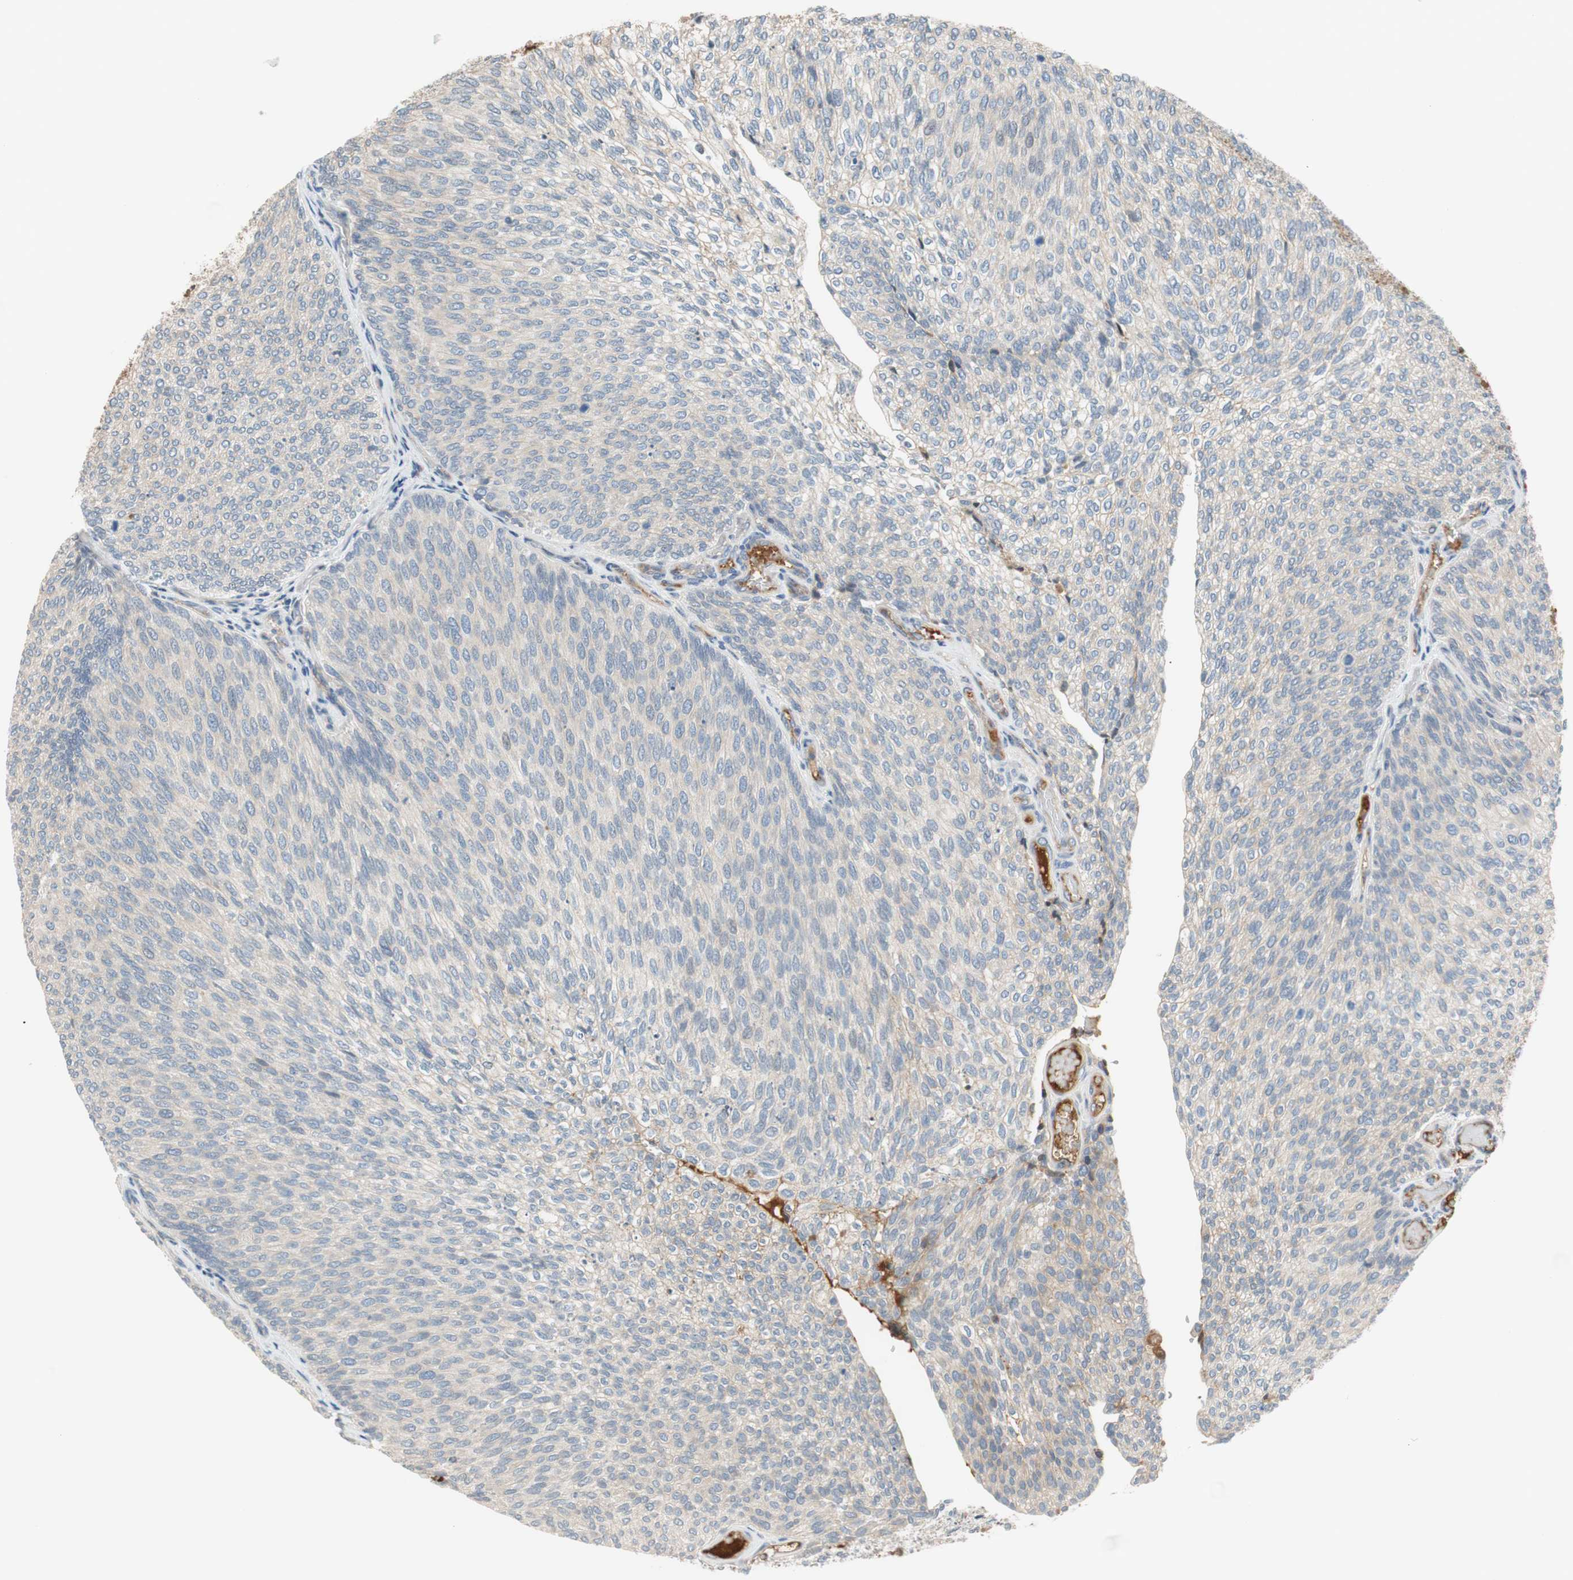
{"staining": {"intensity": "negative", "quantity": "none", "location": "none"}, "tissue": "urothelial cancer", "cell_type": "Tumor cells", "image_type": "cancer", "snomed": [{"axis": "morphology", "description": "Urothelial carcinoma, Low grade"}, {"axis": "topography", "description": "Urinary bladder"}], "caption": "Urothelial cancer stained for a protein using IHC shows no positivity tumor cells.", "gene": "C4A", "patient": {"sex": "female", "age": 79}}